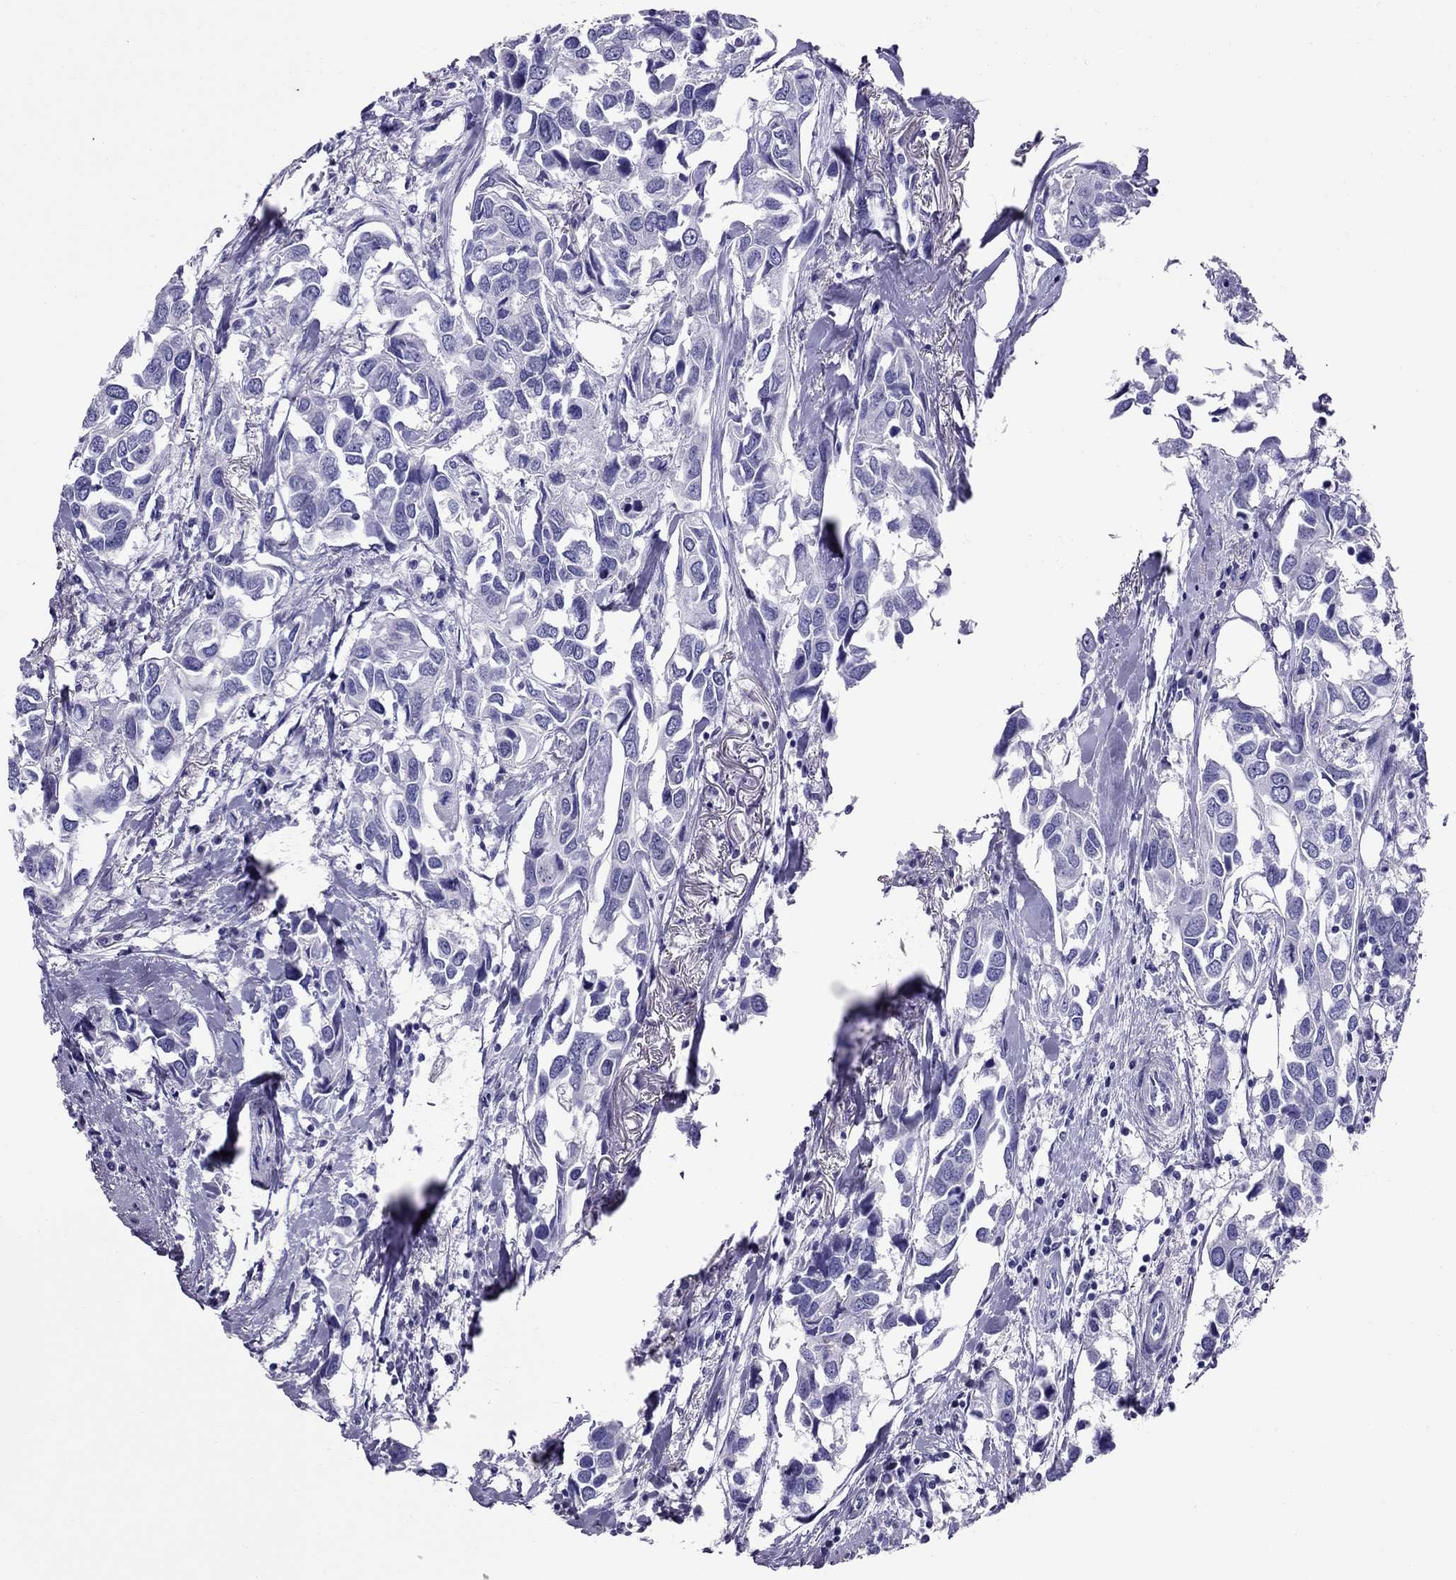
{"staining": {"intensity": "negative", "quantity": "none", "location": "none"}, "tissue": "breast cancer", "cell_type": "Tumor cells", "image_type": "cancer", "snomed": [{"axis": "morphology", "description": "Duct carcinoma"}, {"axis": "topography", "description": "Breast"}], "caption": "Micrograph shows no protein staining in tumor cells of breast cancer tissue.", "gene": "AVPR1B", "patient": {"sex": "female", "age": 83}}